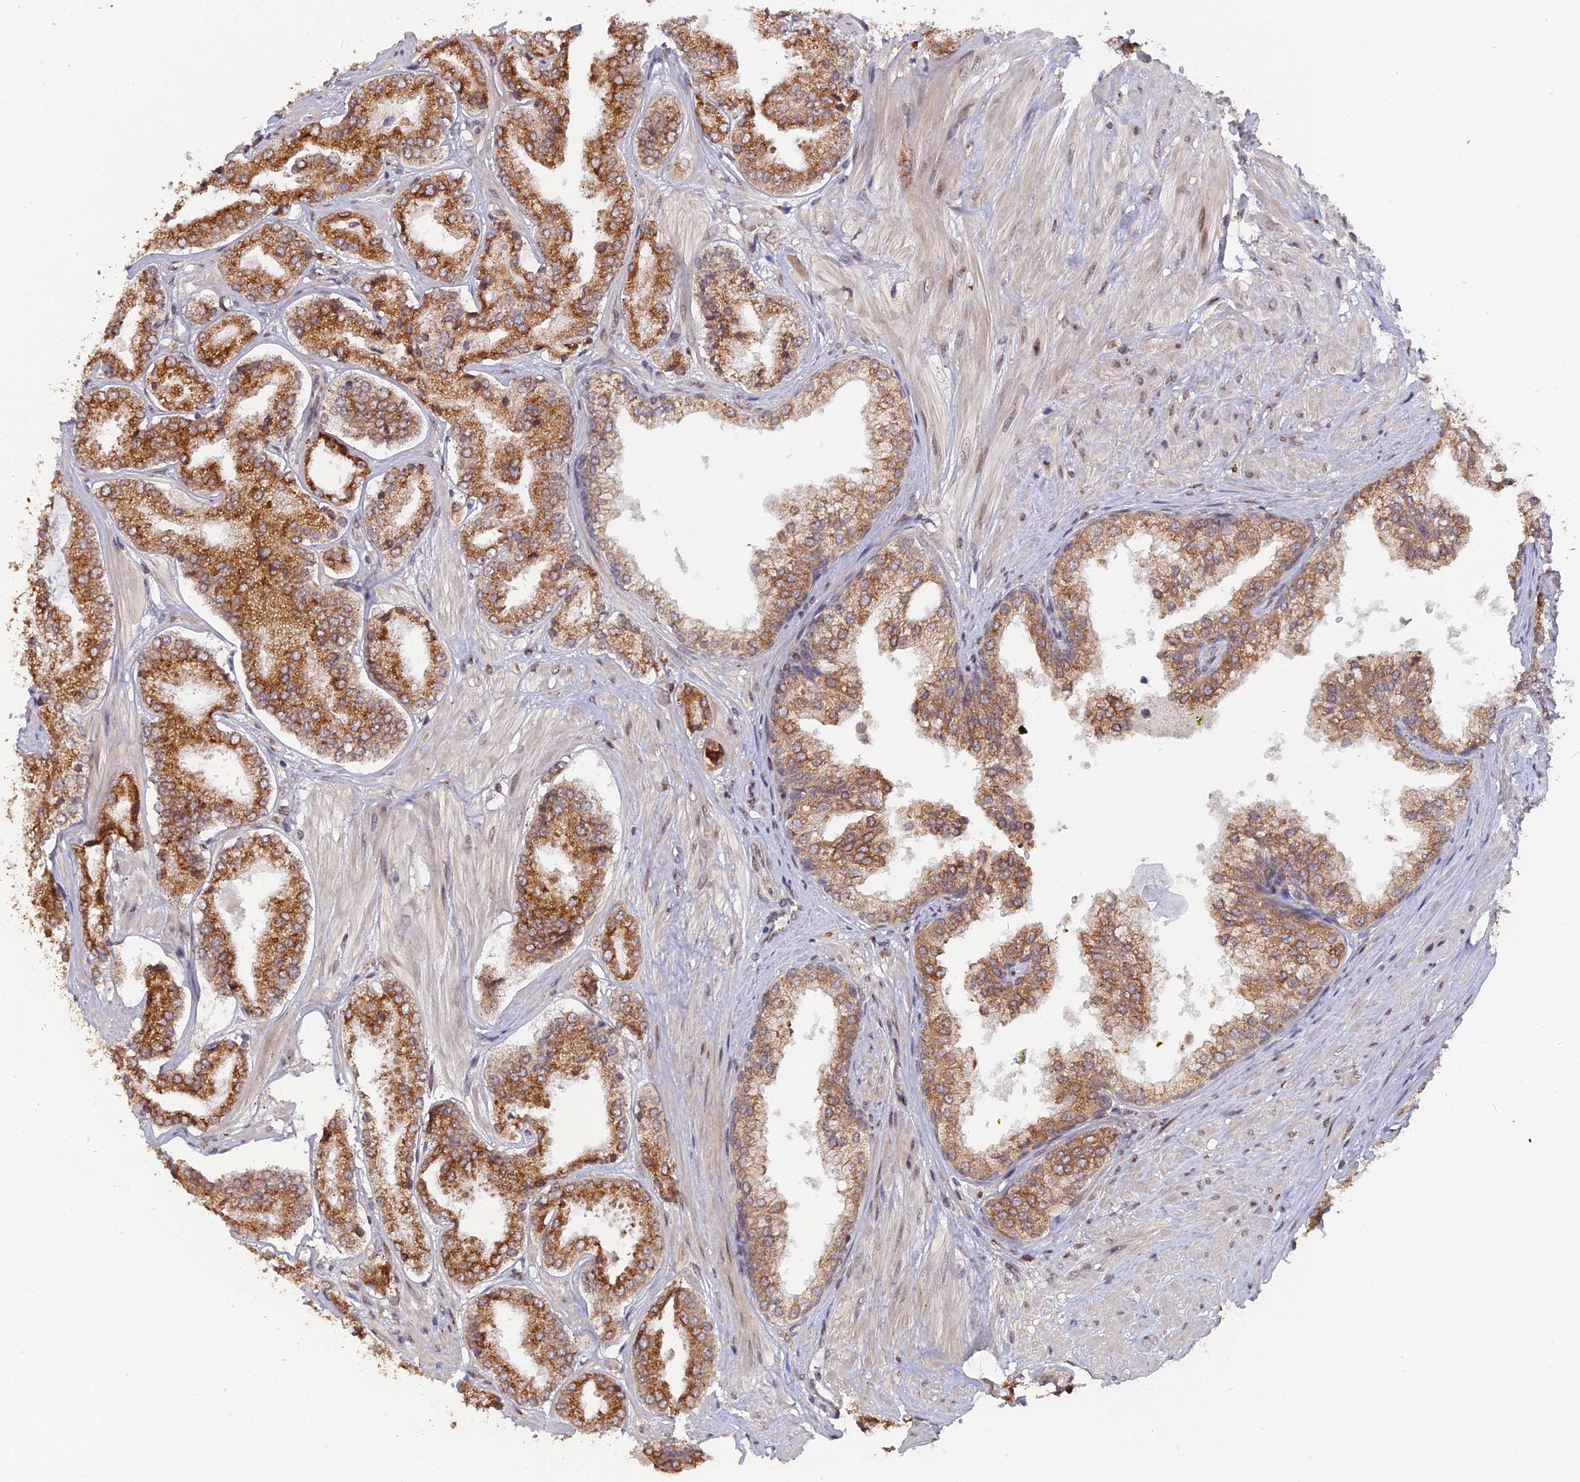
{"staining": {"intensity": "strong", "quantity": ">75%", "location": "cytoplasmic/membranous"}, "tissue": "prostate cancer", "cell_type": "Tumor cells", "image_type": "cancer", "snomed": [{"axis": "morphology", "description": "Adenocarcinoma, High grade"}, {"axis": "topography", "description": "Prostate"}], "caption": "Strong cytoplasmic/membranous protein positivity is seen in approximately >75% of tumor cells in prostate high-grade adenocarcinoma.", "gene": "SNX17", "patient": {"sex": "male", "age": 63}}